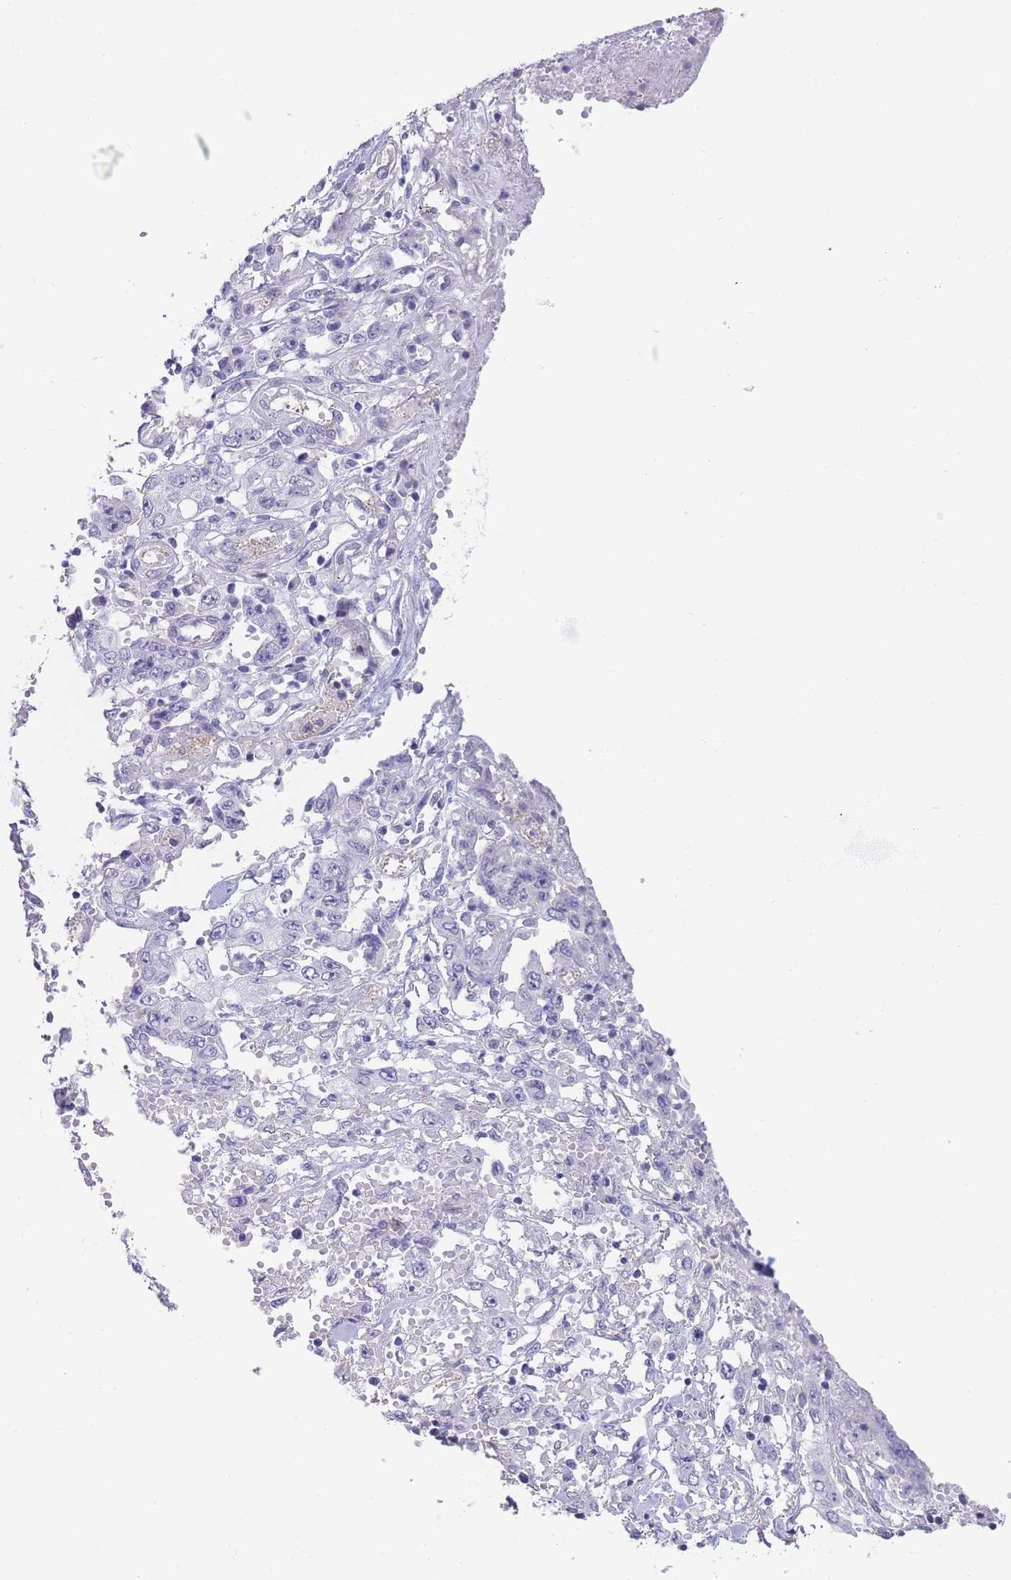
{"staining": {"intensity": "negative", "quantity": "none", "location": "none"}, "tissue": "stomach cancer", "cell_type": "Tumor cells", "image_type": "cancer", "snomed": [{"axis": "morphology", "description": "Adenocarcinoma, NOS"}, {"axis": "topography", "description": "Stomach, upper"}], "caption": "Immunohistochemistry micrograph of adenocarcinoma (stomach) stained for a protein (brown), which reveals no positivity in tumor cells. The staining is performed using DAB (3,3'-diaminobenzidine) brown chromogen with nuclei counter-stained in using hematoxylin.", "gene": "ASAP3", "patient": {"sex": "male", "age": 62}}